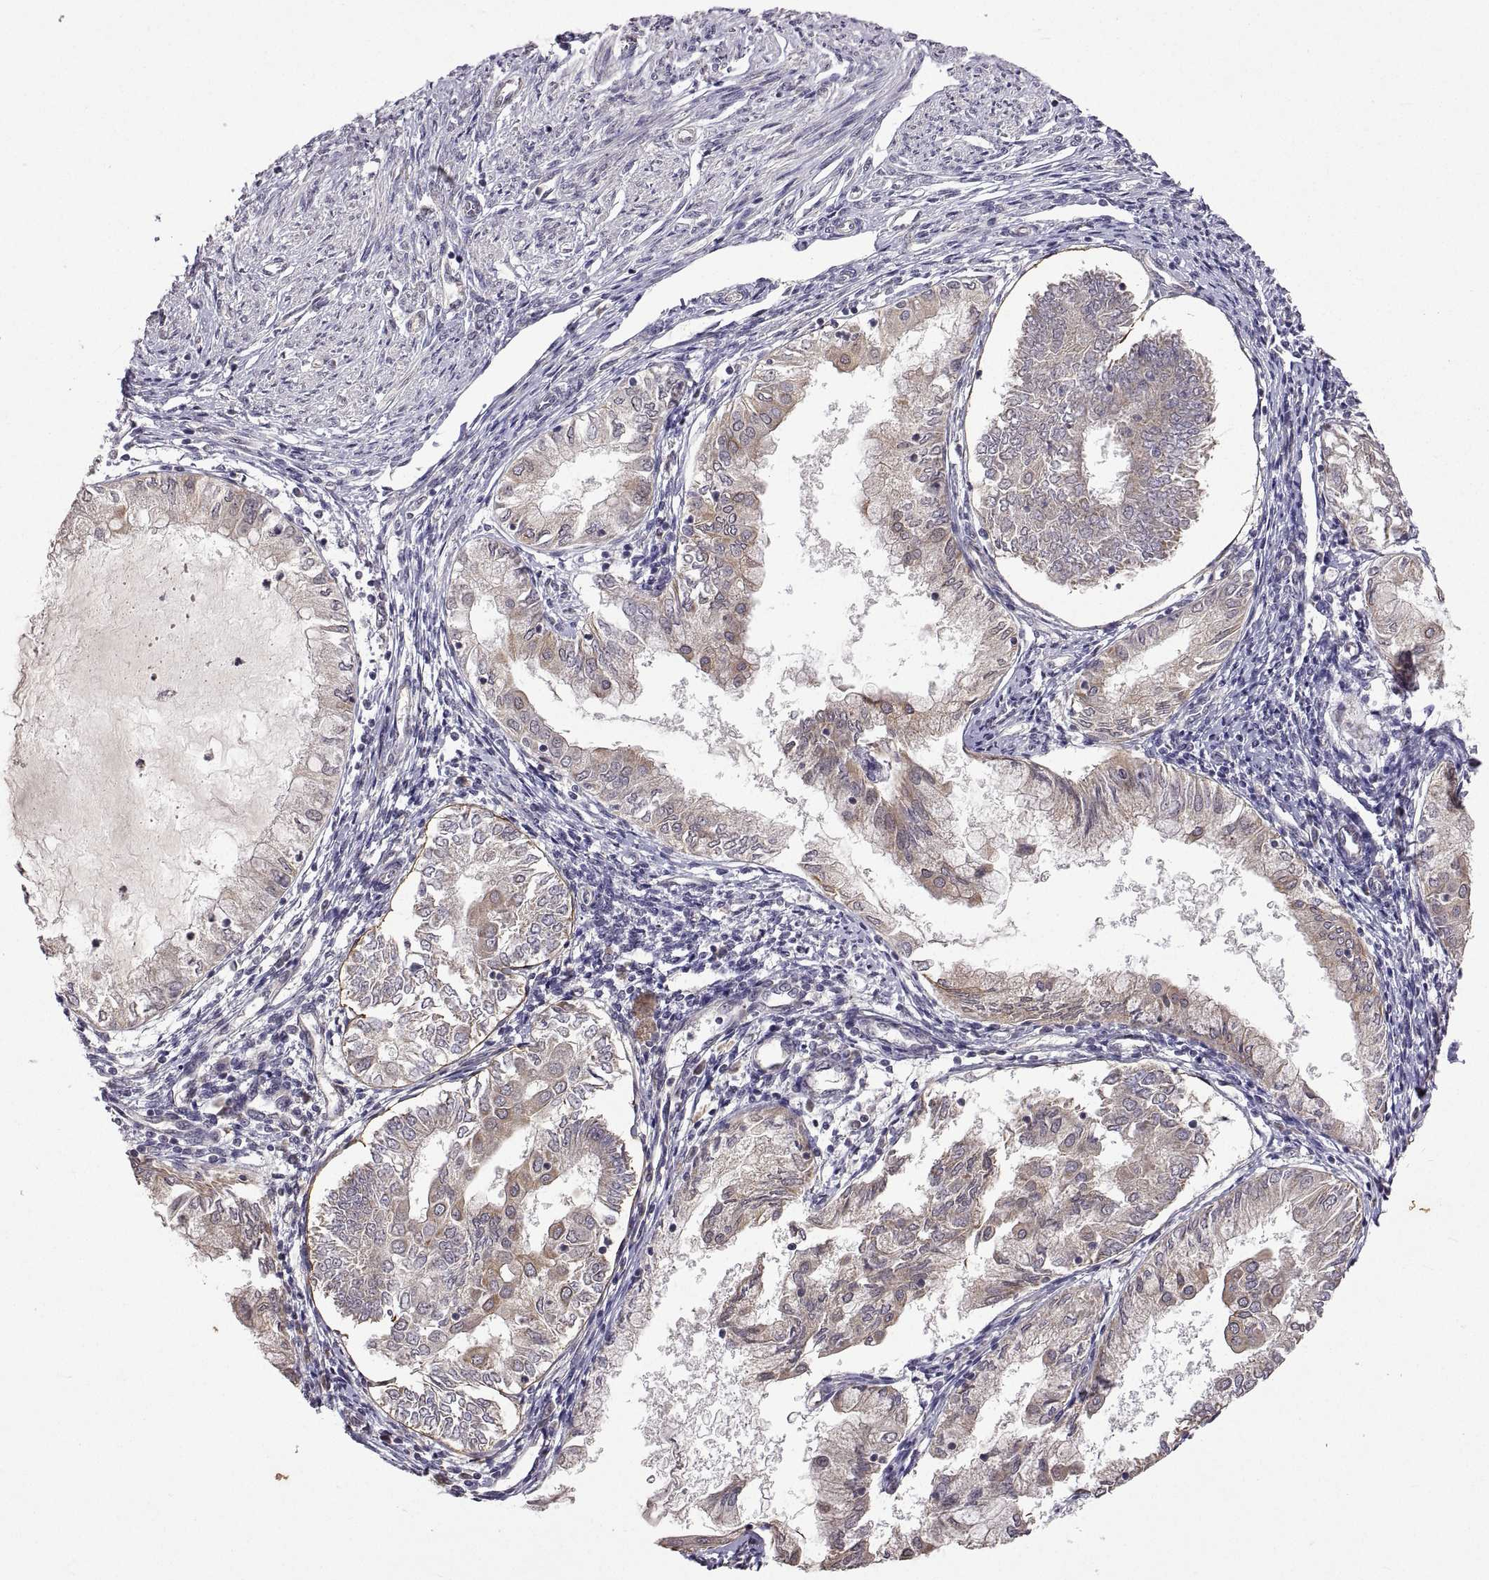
{"staining": {"intensity": "moderate", "quantity": "<25%", "location": "cytoplasmic/membranous"}, "tissue": "endometrial cancer", "cell_type": "Tumor cells", "image_type": "cancer", "snomed": [{"axis": "morphology", "description": "Adenocarcinoma, NOS"}, {"axis": "topography", "description": "Endometrium"}], "caption": "Endometrial cancer (adenocarcinoma) was stained to show a protein in brown. There is low levels of moderate cytoplasmic/membranous expression in about <25% of tumor cells.", "gene": "LAMA1", "patient": {"sex": "female", "age": 68}}